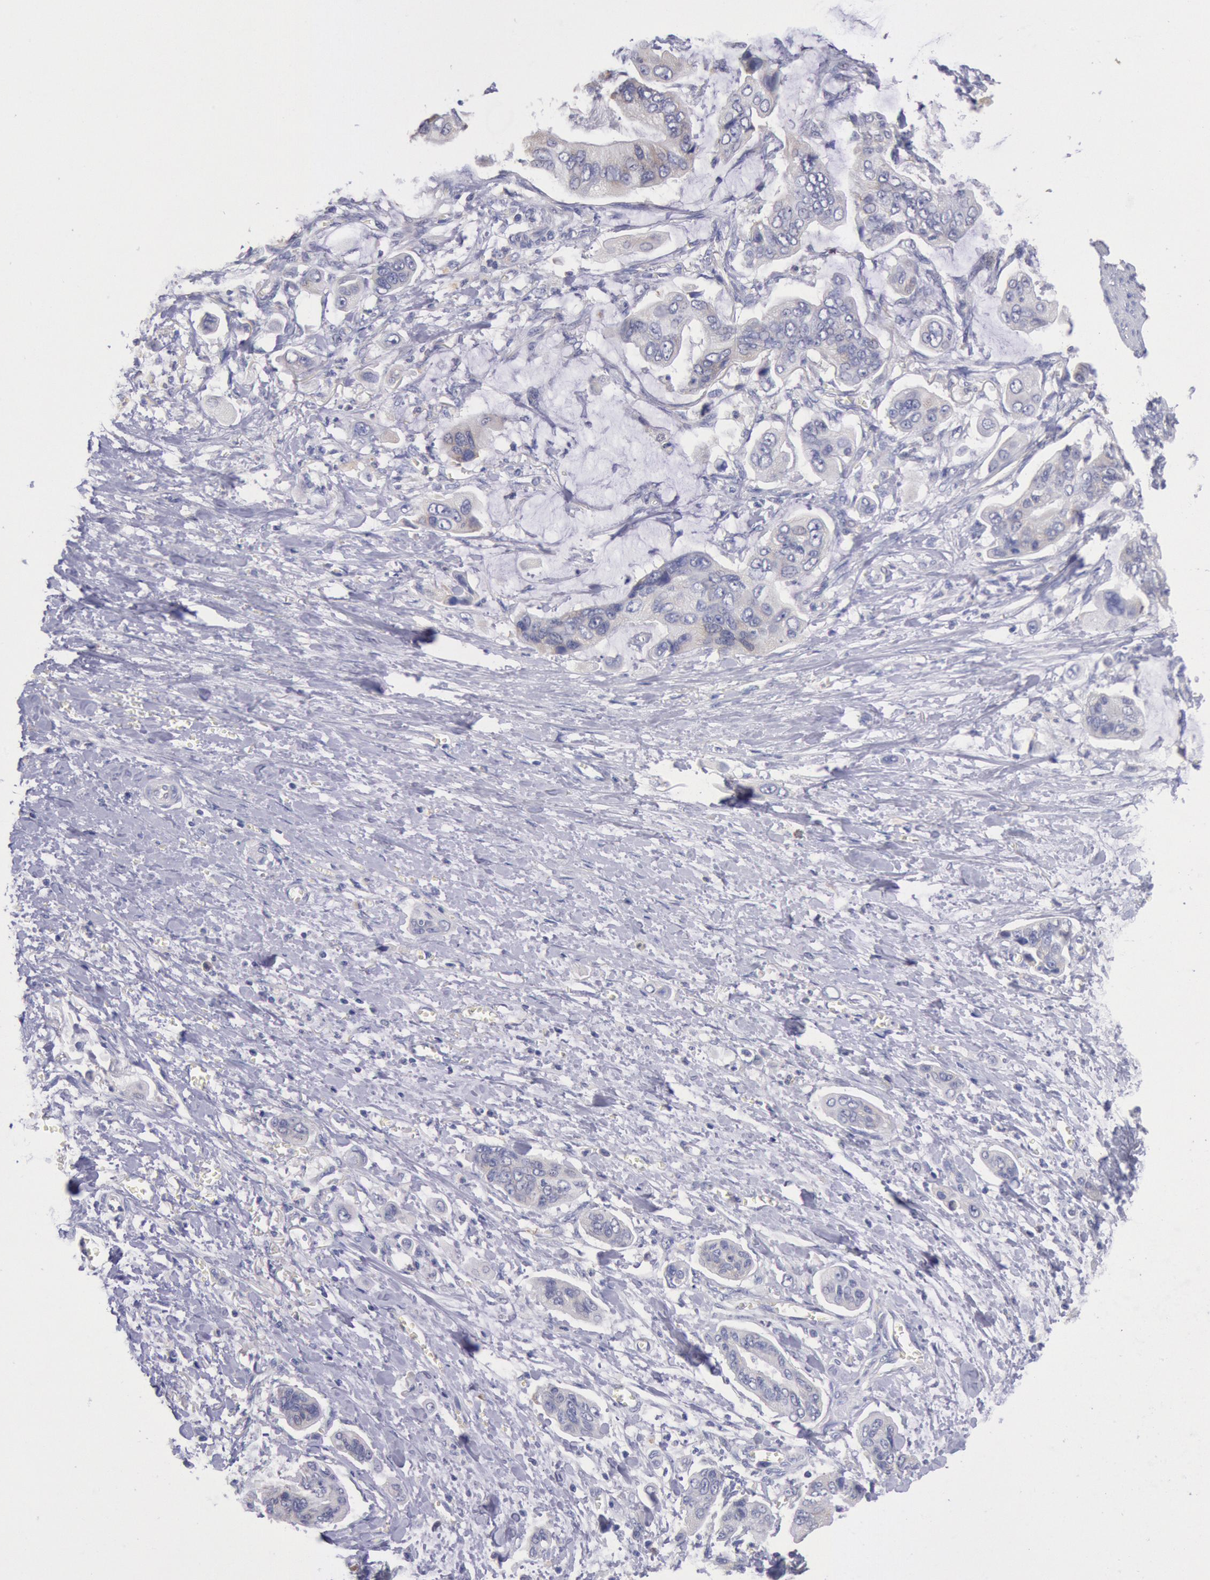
{"staining": {"intensity": "negative", "quantity": "none", "location": "none"}, "tissue": "stomach cancer", "cell_type": "Tumor cells", "image_type": "cancer", "snomed": [{"axis": "morphology", "description": "Adenocarcinoma, NOS"}, {"axis": "topography", "description": "Stomach, upper"}], "caption": "This image is of adenocarcinoma (stomach) stained with IHC to label a protein in brown with the nuclei are counter-stained blue. There is no staining in tumor cells.", "gene": "GAL3ST1", "patient": {"sex": "male", "age": 80}}